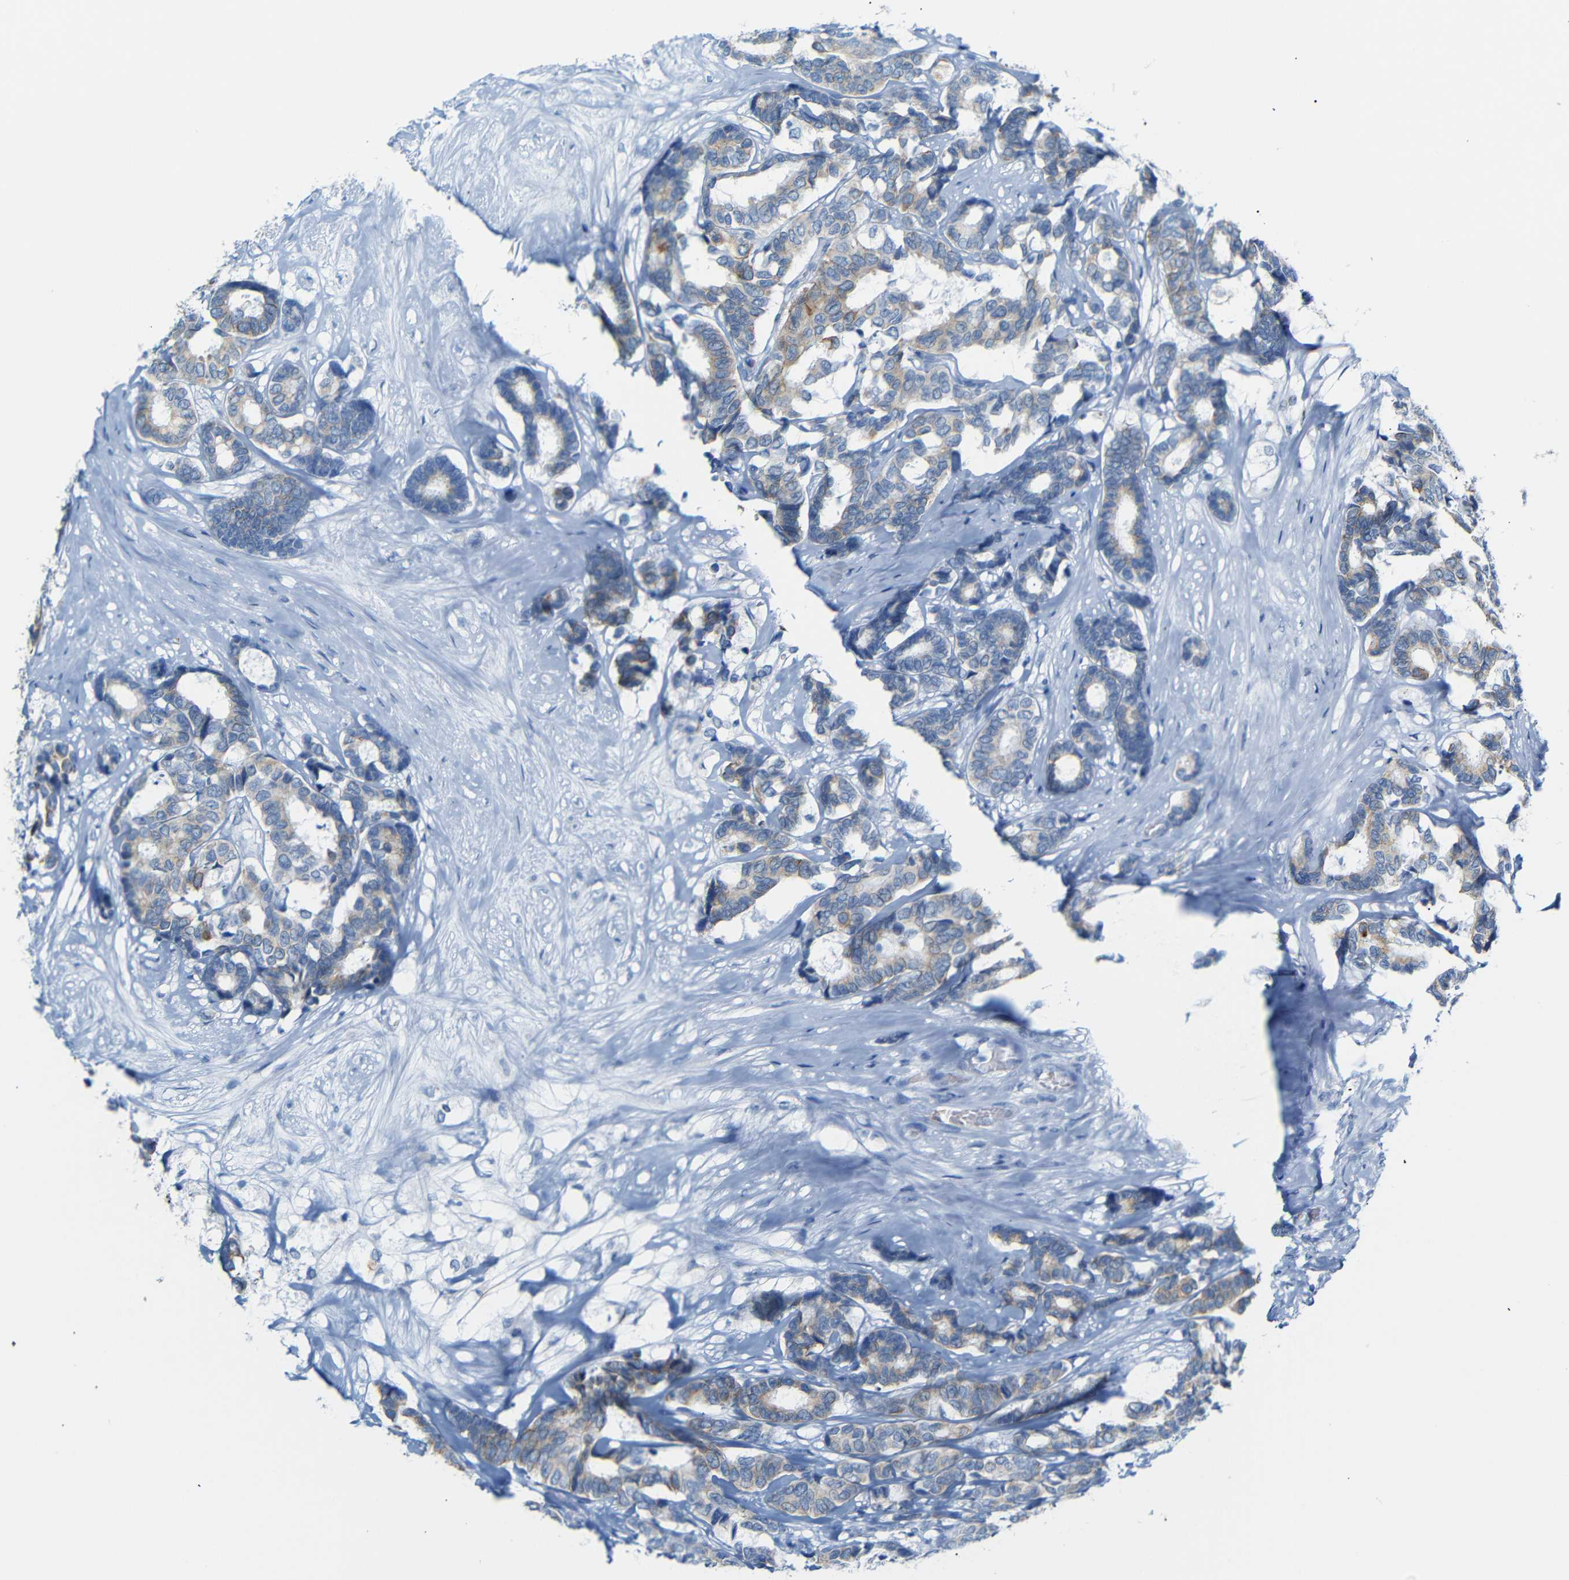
{"staining": {"intensity": "weak", "quantity": ">75%", "location": "cytoplasmic/membranous"}, "tissue": "breast cancer", "cell_type": "Tumor cells", "image_type": "cancer", "snomed": [{"axis": "morphology", "description": "Duct carcinoma"}, {"axis": "topography", "description": "Breast"}], "caption": "Tumor cells reveal low levels of weak cytoplasmic/membranous positivity in about >75% of cells in infiltrating ductal carcinoma (breast). The protein of interest is stained brown, and the nuclei are stained in blue (DAB (3,3'-diaminobenzidine) IHC with brightfield microscopy, high magnification).", "gene": "DYNAP", "patient": {"sex": "female", "age": 87}}